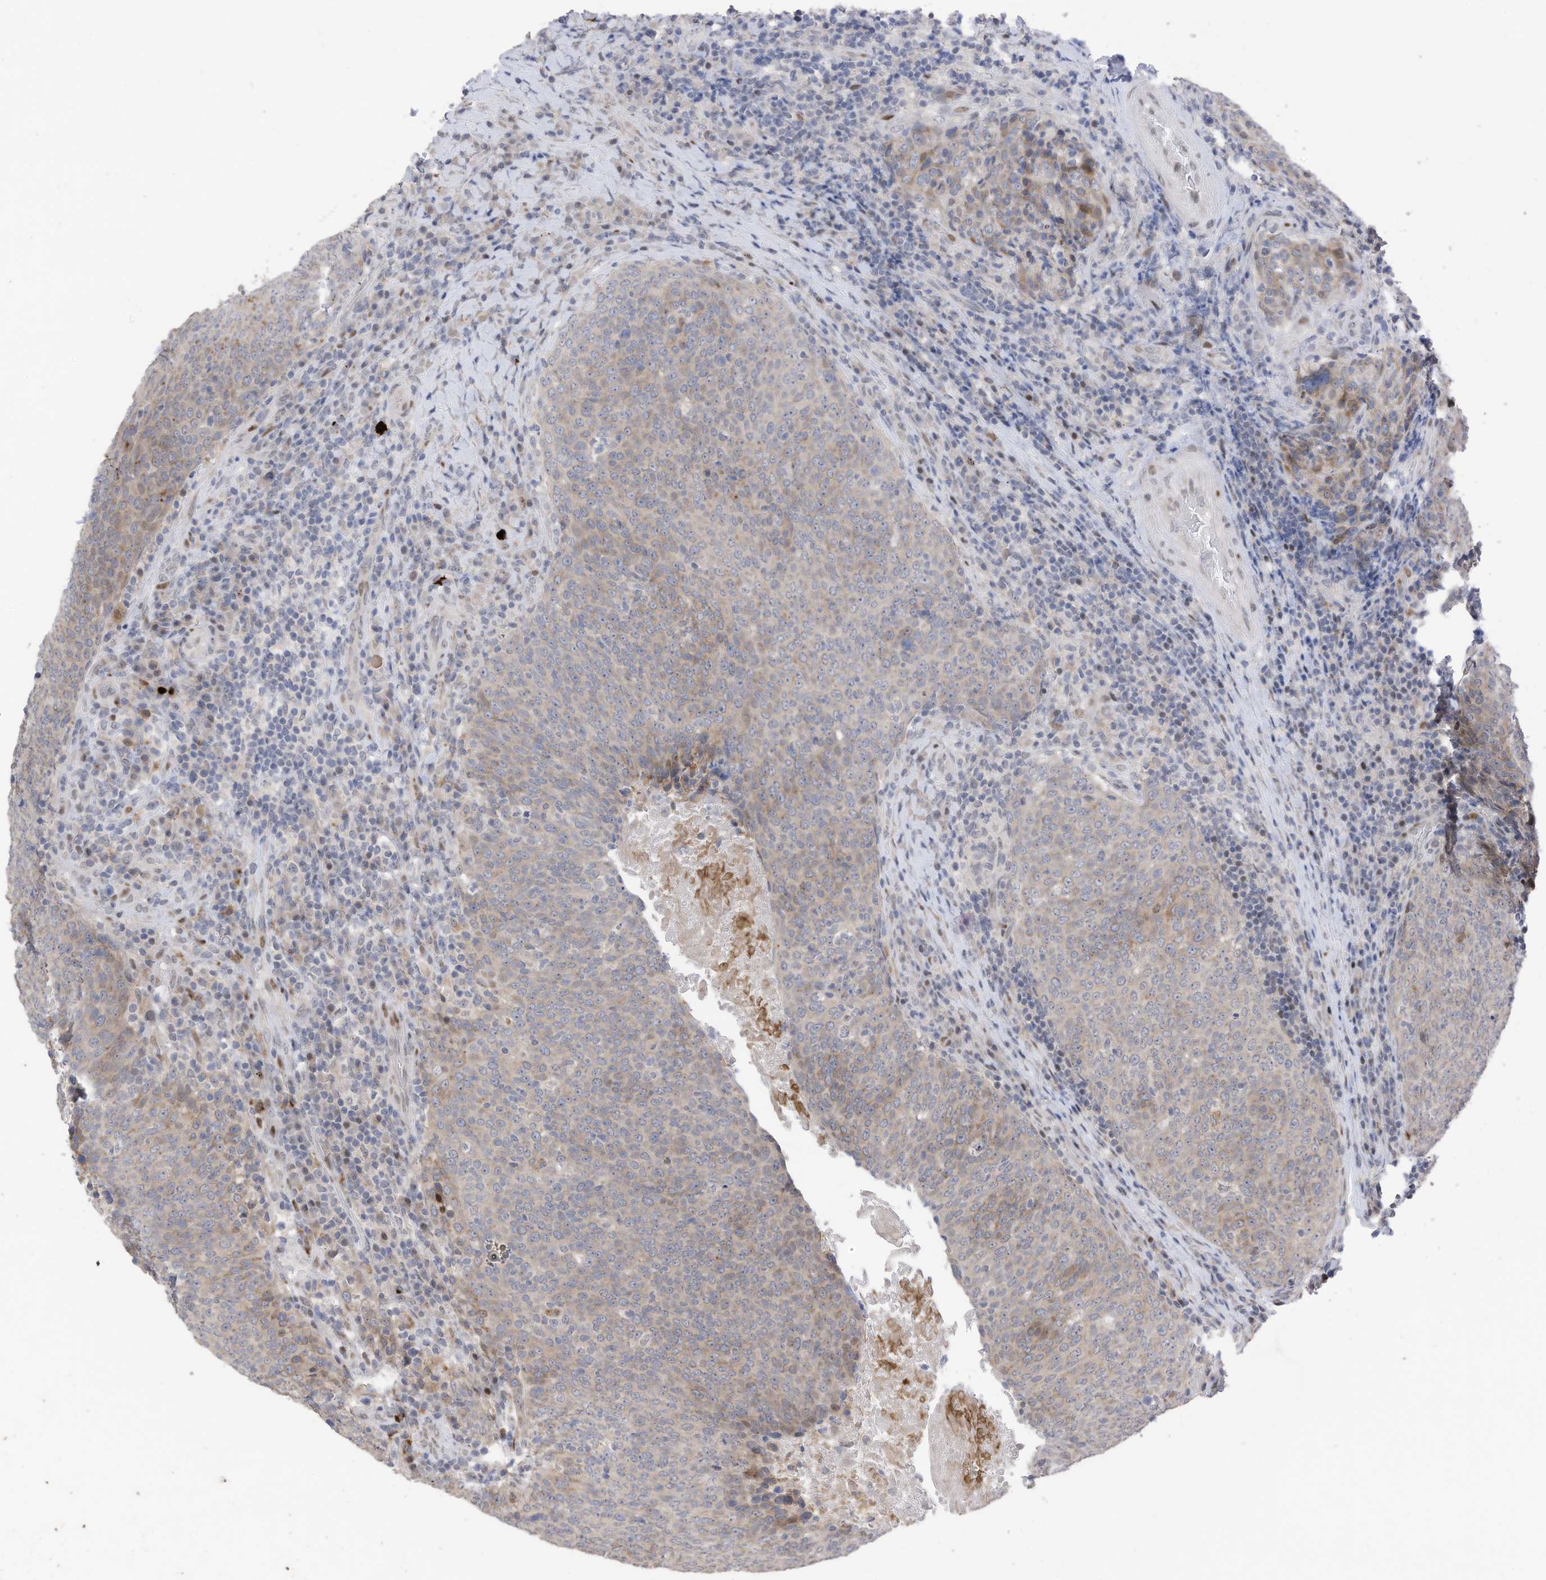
{"staining": {"intensity": "weak", "quantity": "<25%", "location": "cytoplasmic/membranous,nuclear"}, "tissue": "head and neck cancer", "cell_type": "Tumor cells", "image_type": "cancer", "snomed": [{"axis": "morphology", "description": "Squamous cell carcinoma, NOS"}, {"axis": "morphology", "description": "Squamous cell carcinoma, metastatic, NOS"}, {"axis": "topography", "description": "Lymph node"}, {"axis": "topography", "description": "Head-Neck"}], "caption": "The photomicrograph exhibits no significant staining in tumor cells of metastatic squamous cell carcinoma (head and neck).", "gene": "RABL3", "patient": {"sex": "male", "age": 62}}